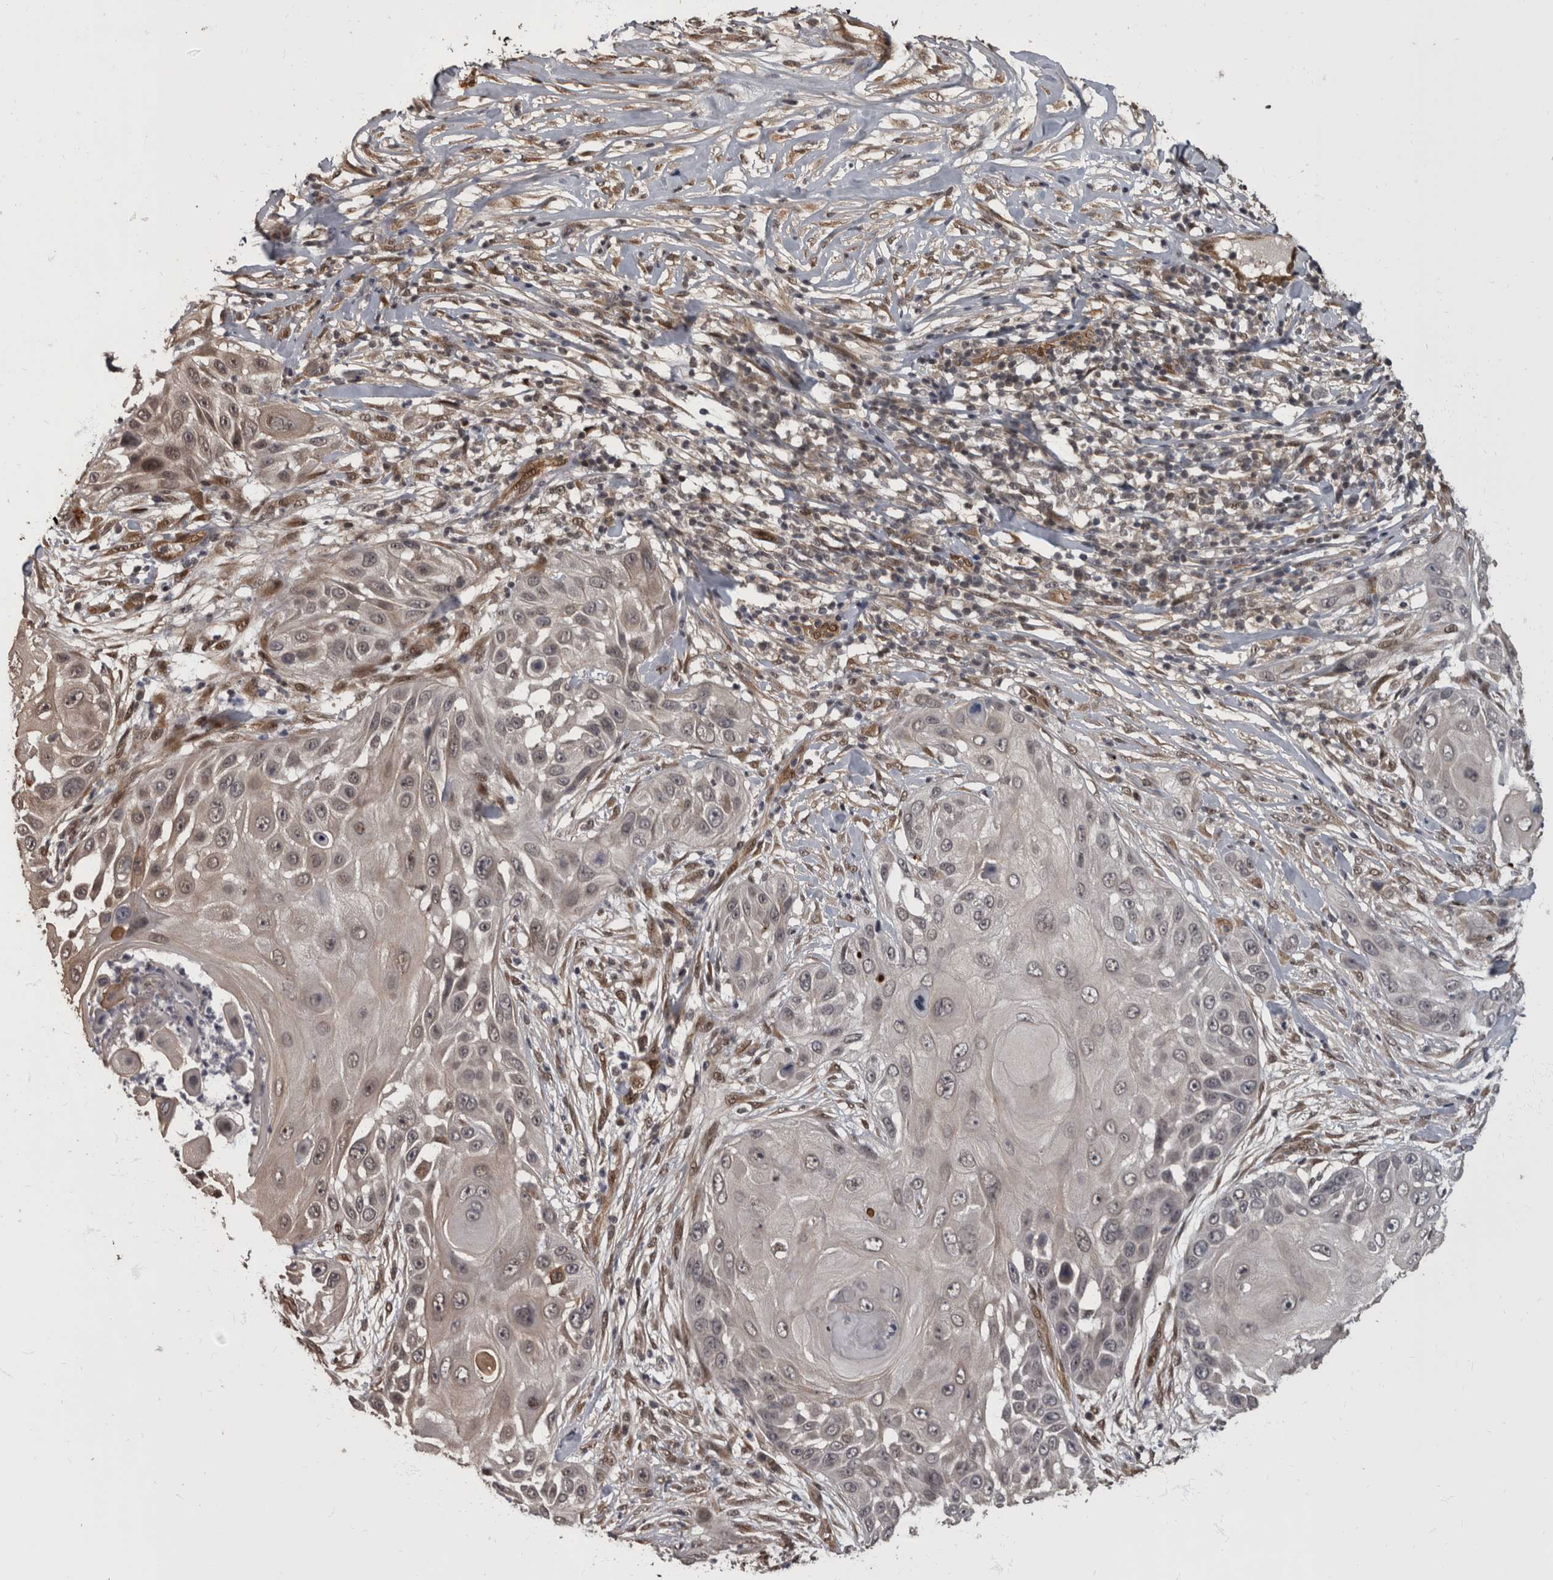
{"staining": {"intensity": "negative", "quantity": "none", "location": "none"}, "tissue": "skin cancer", "cell_type": "Tumor cells", "image_type": "cancer", "snomed": [{"axis": "morphology", "description": "Squamous cell carcinoma, NOS"}, {"axis": "topography", "description": "Skin"}], "caption": "This is a histopathology image of immunohistochemistry staining of squamous cell carcinoma (skin), which shows no expression in tumor cells.", "gene": "AKT3", "patient": {"sex": "female", "age": 44}}